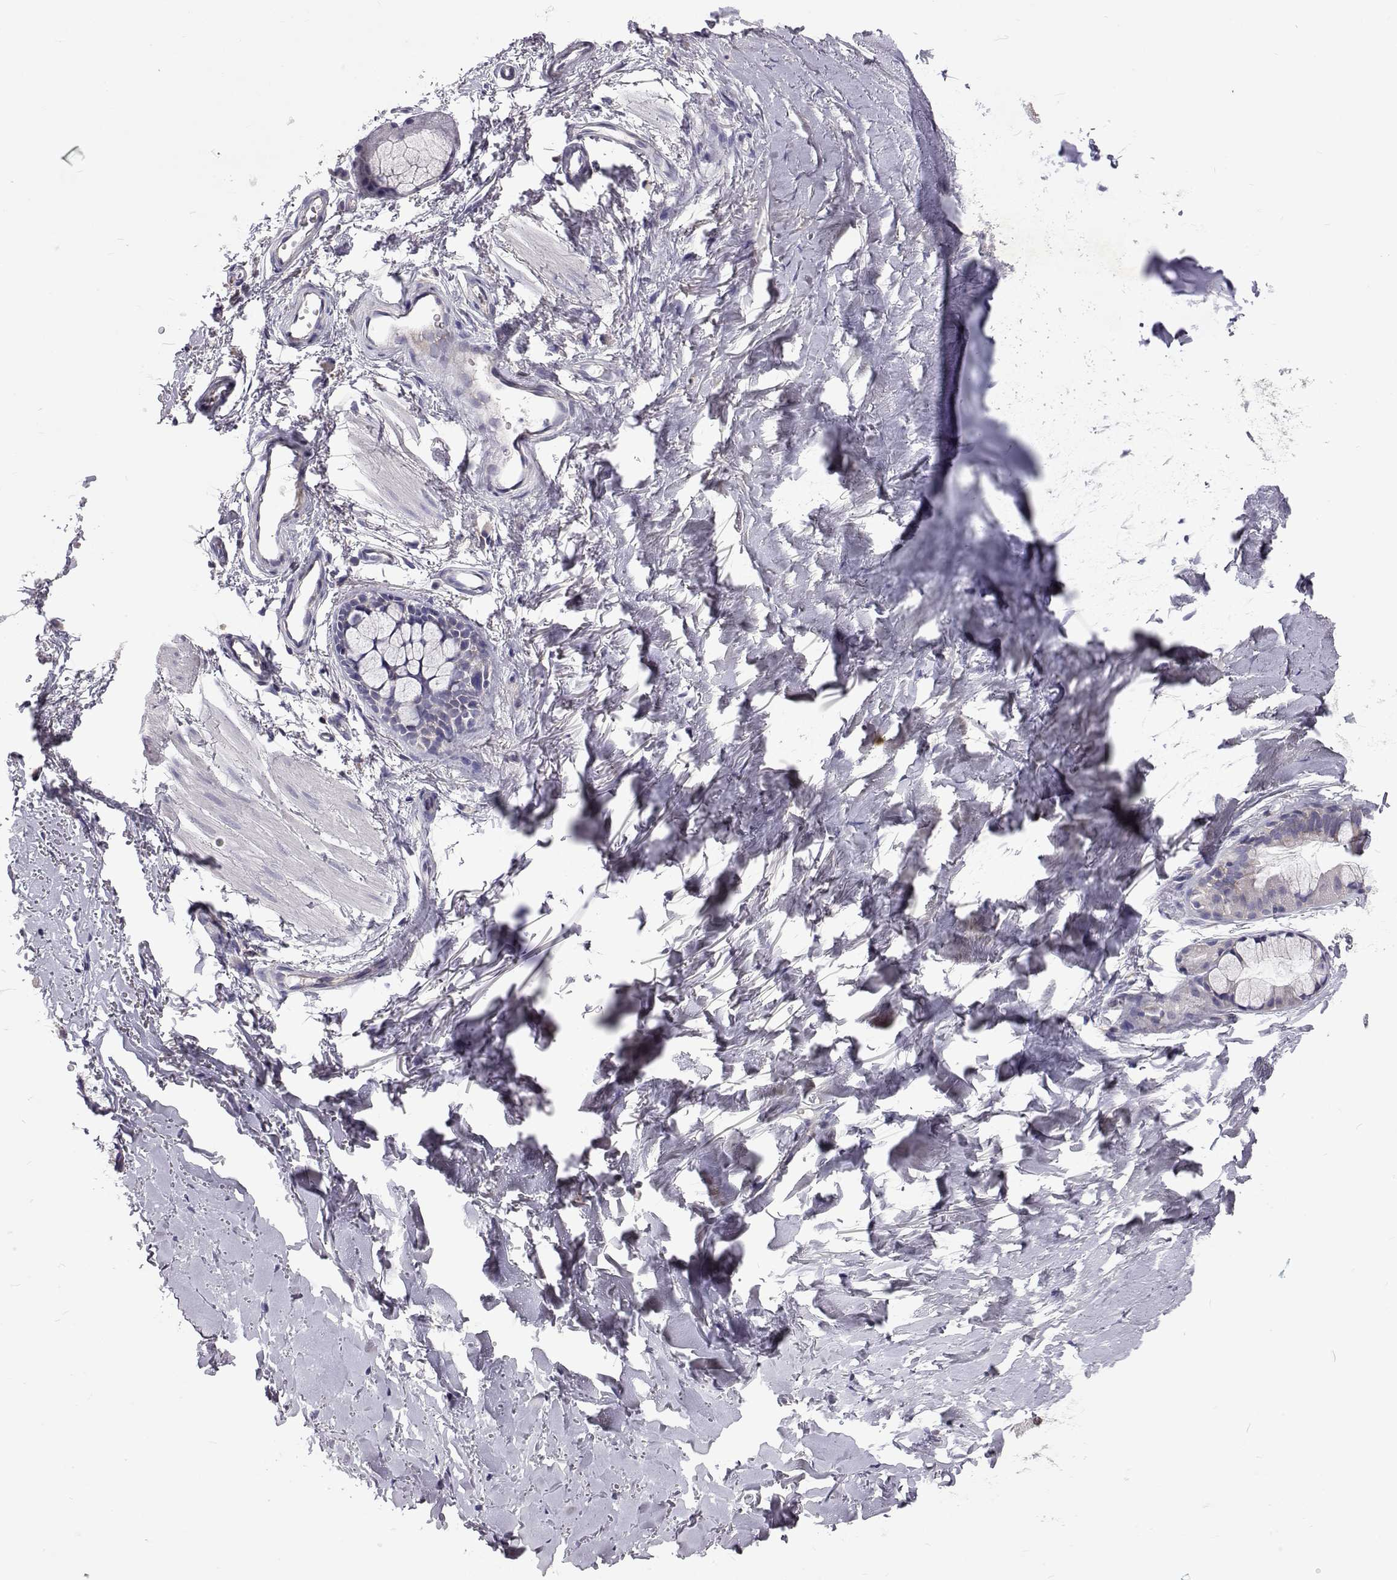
{"staining": {"intensity": "negative", "quantity": "none", "location": "none"}, "tissue": "soft tissue", "cell_type": "Chondrocytes", "image_type": "normal", "snomed": [{"axis": "morphology", "description": "Normal tissue, NOS"}, {"axis": "topography", "description": "Cartilage tissue"}, {"axis": "topography", "description": "Bronchus"}], "caption": "IHC of benign soft tissue demonstrates no staining in chondrocytes.", "gene": "TCF15", "patient": {"sex": "female", "age": 79}}